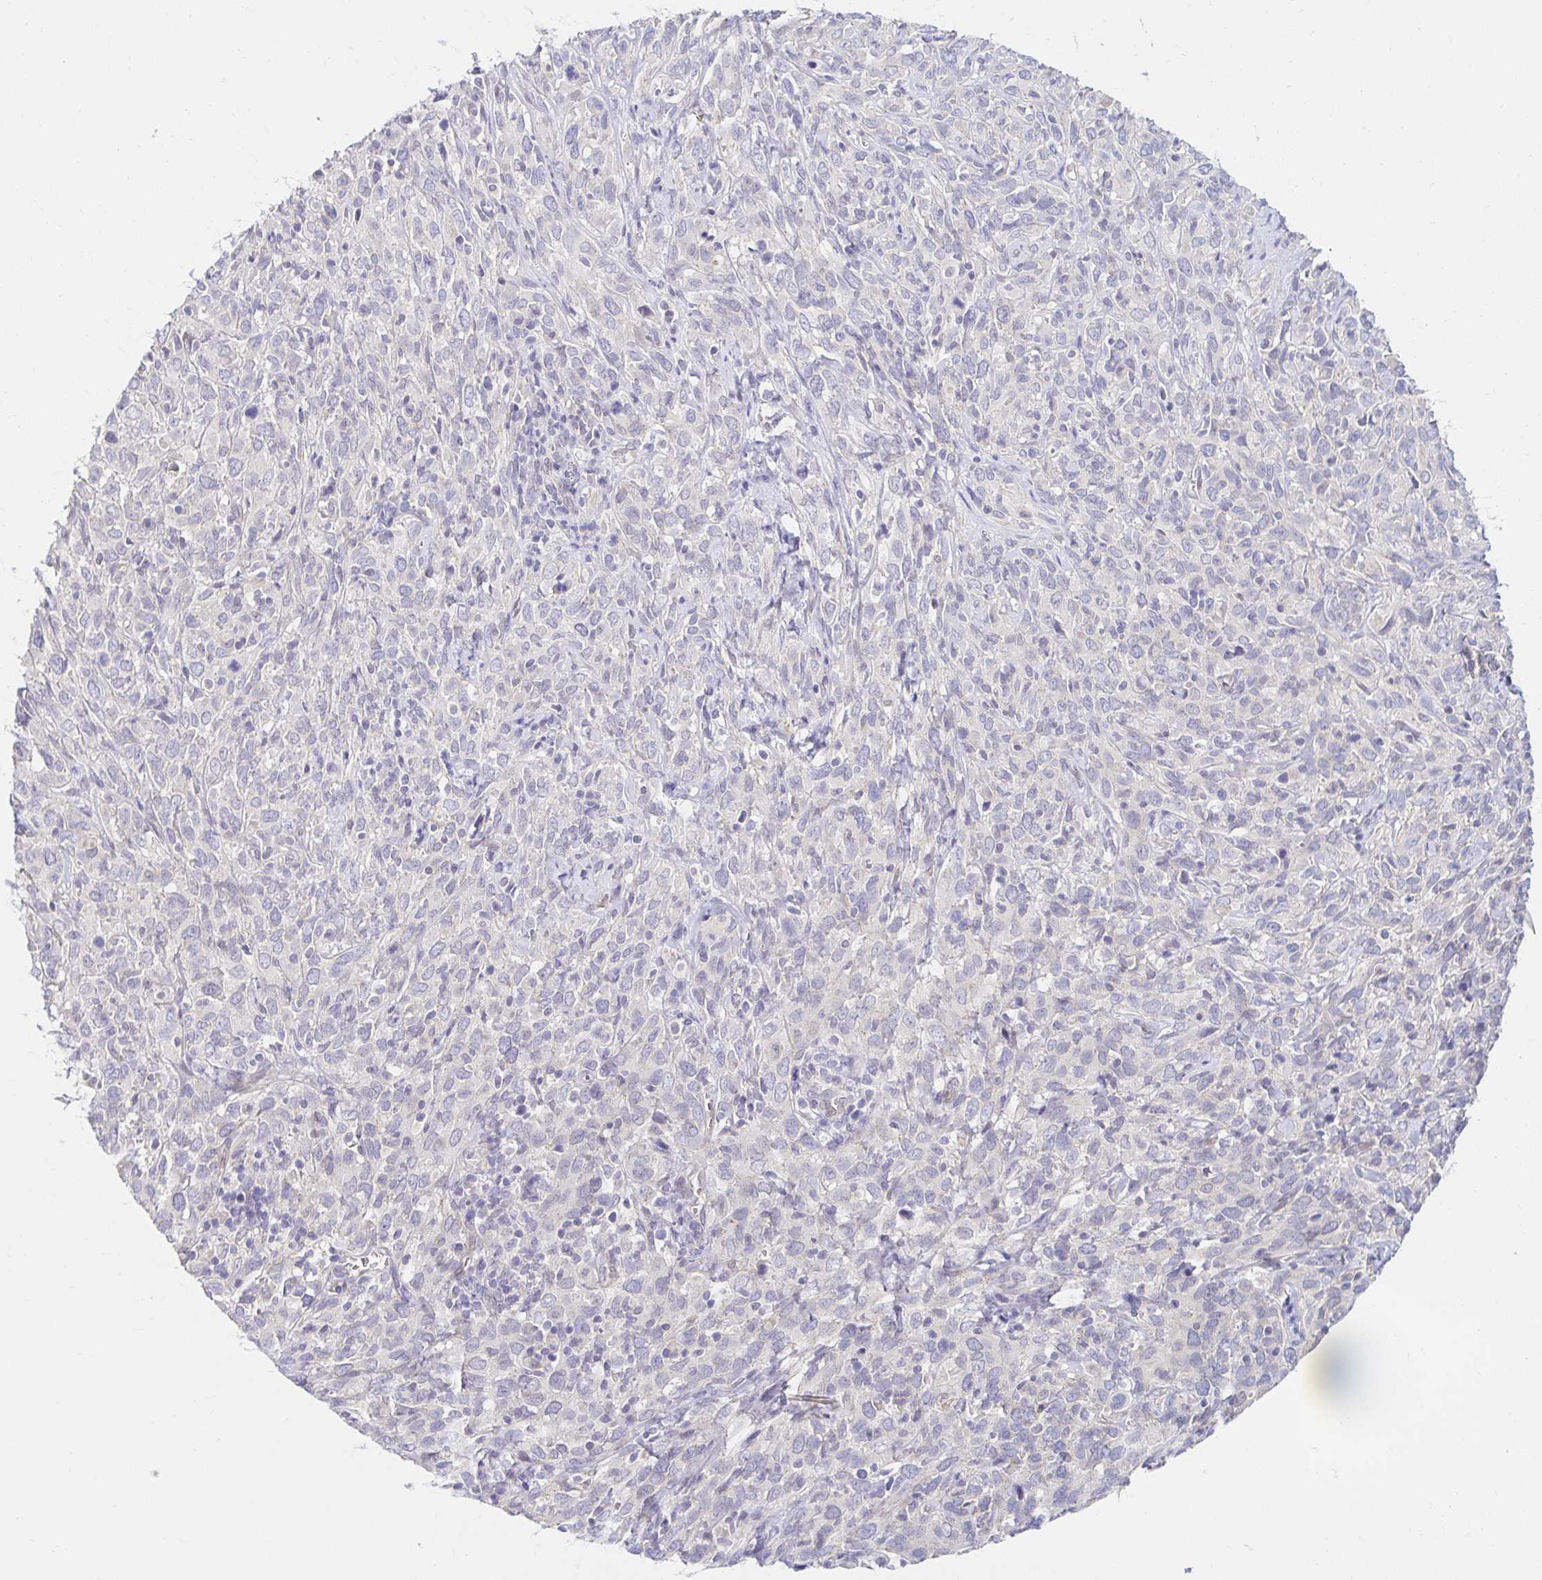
{"staining": {"intensity": "negative", "quantity": "none", "location": "none"}, "tissue": "cervical cancer", "cell_type": "Tumor cells", "image_type": "cancer", "snomed": [{"axis": "morphology", "description": "Normal tissue, NOS"}, {"axis": "morphology", "description": "Squamous cell carcinoma, NOS"}, {"axis": "topography", "description": "Cervix"}], "caption": "Immunohistochemistry photomicrograph of neoplastic tissue: human squamous cell carcinoma (cervical) stained with DAB displays no significant protein expression in tumor cells.", "gene": "AKAP14", "patient": {"sex": "female", "age": 51}}